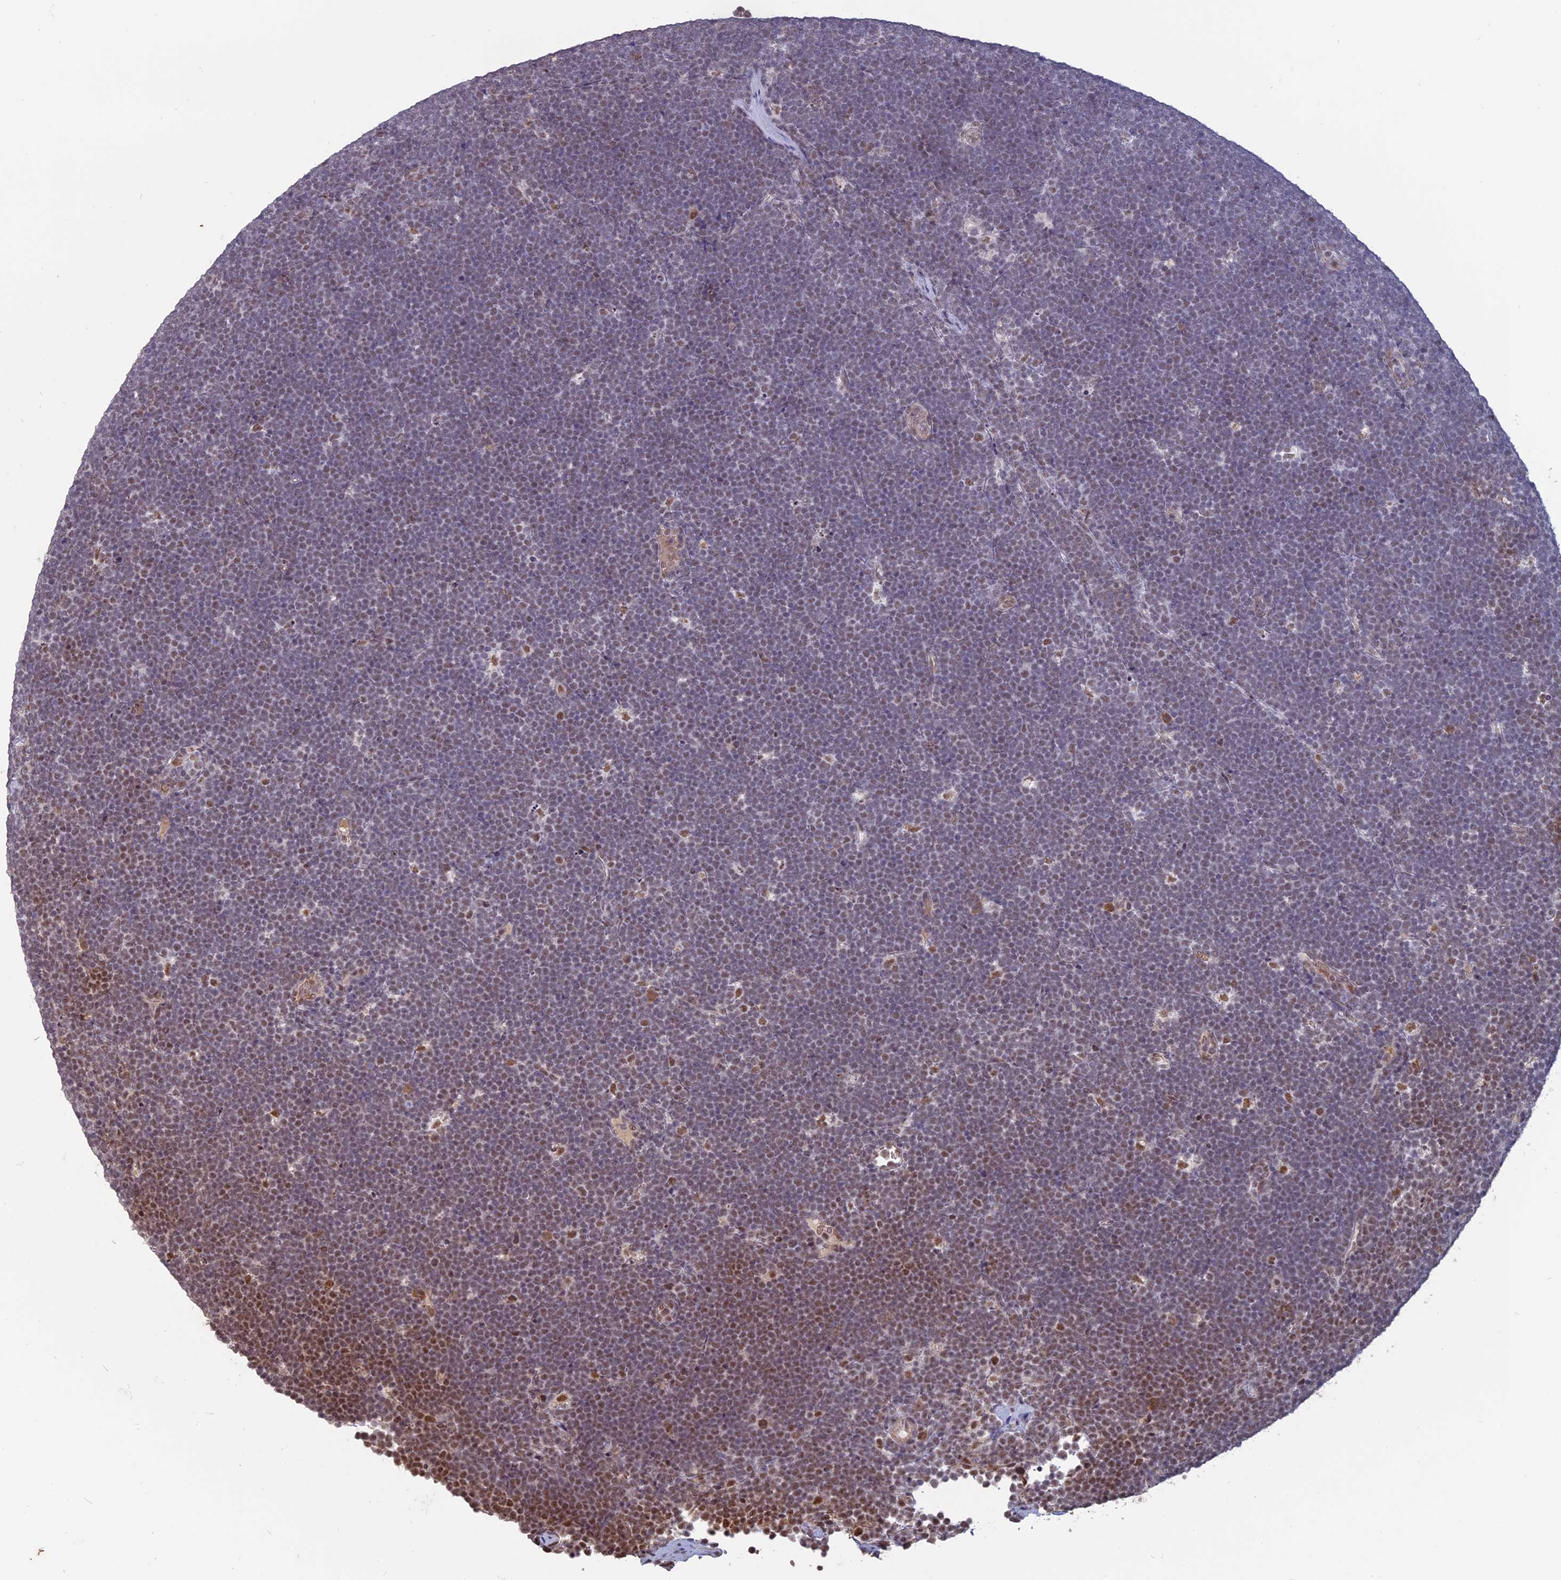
{"staining": {"intensity": "moderate", "quantity": "<25%", "location": "nuclear"}, "tissue": "lymphoma", "cell_type": "Tumor cells", "image_type": "cancer", "snomed": [{"axis": "morphology", "description": "Malignant lymphoma, non-Hodgkin's type, High grade"}, {"axis": "topography", "description": "Lymph node"}], "caption": "An image of human high-grade malignant lymphoma, non-Hodgkin's type stained for a protein demonstrates moderate nuclear brown staining in tumor cells.", "gene": "MFAP1", "patient": {"sex": "male", "age": 13}}